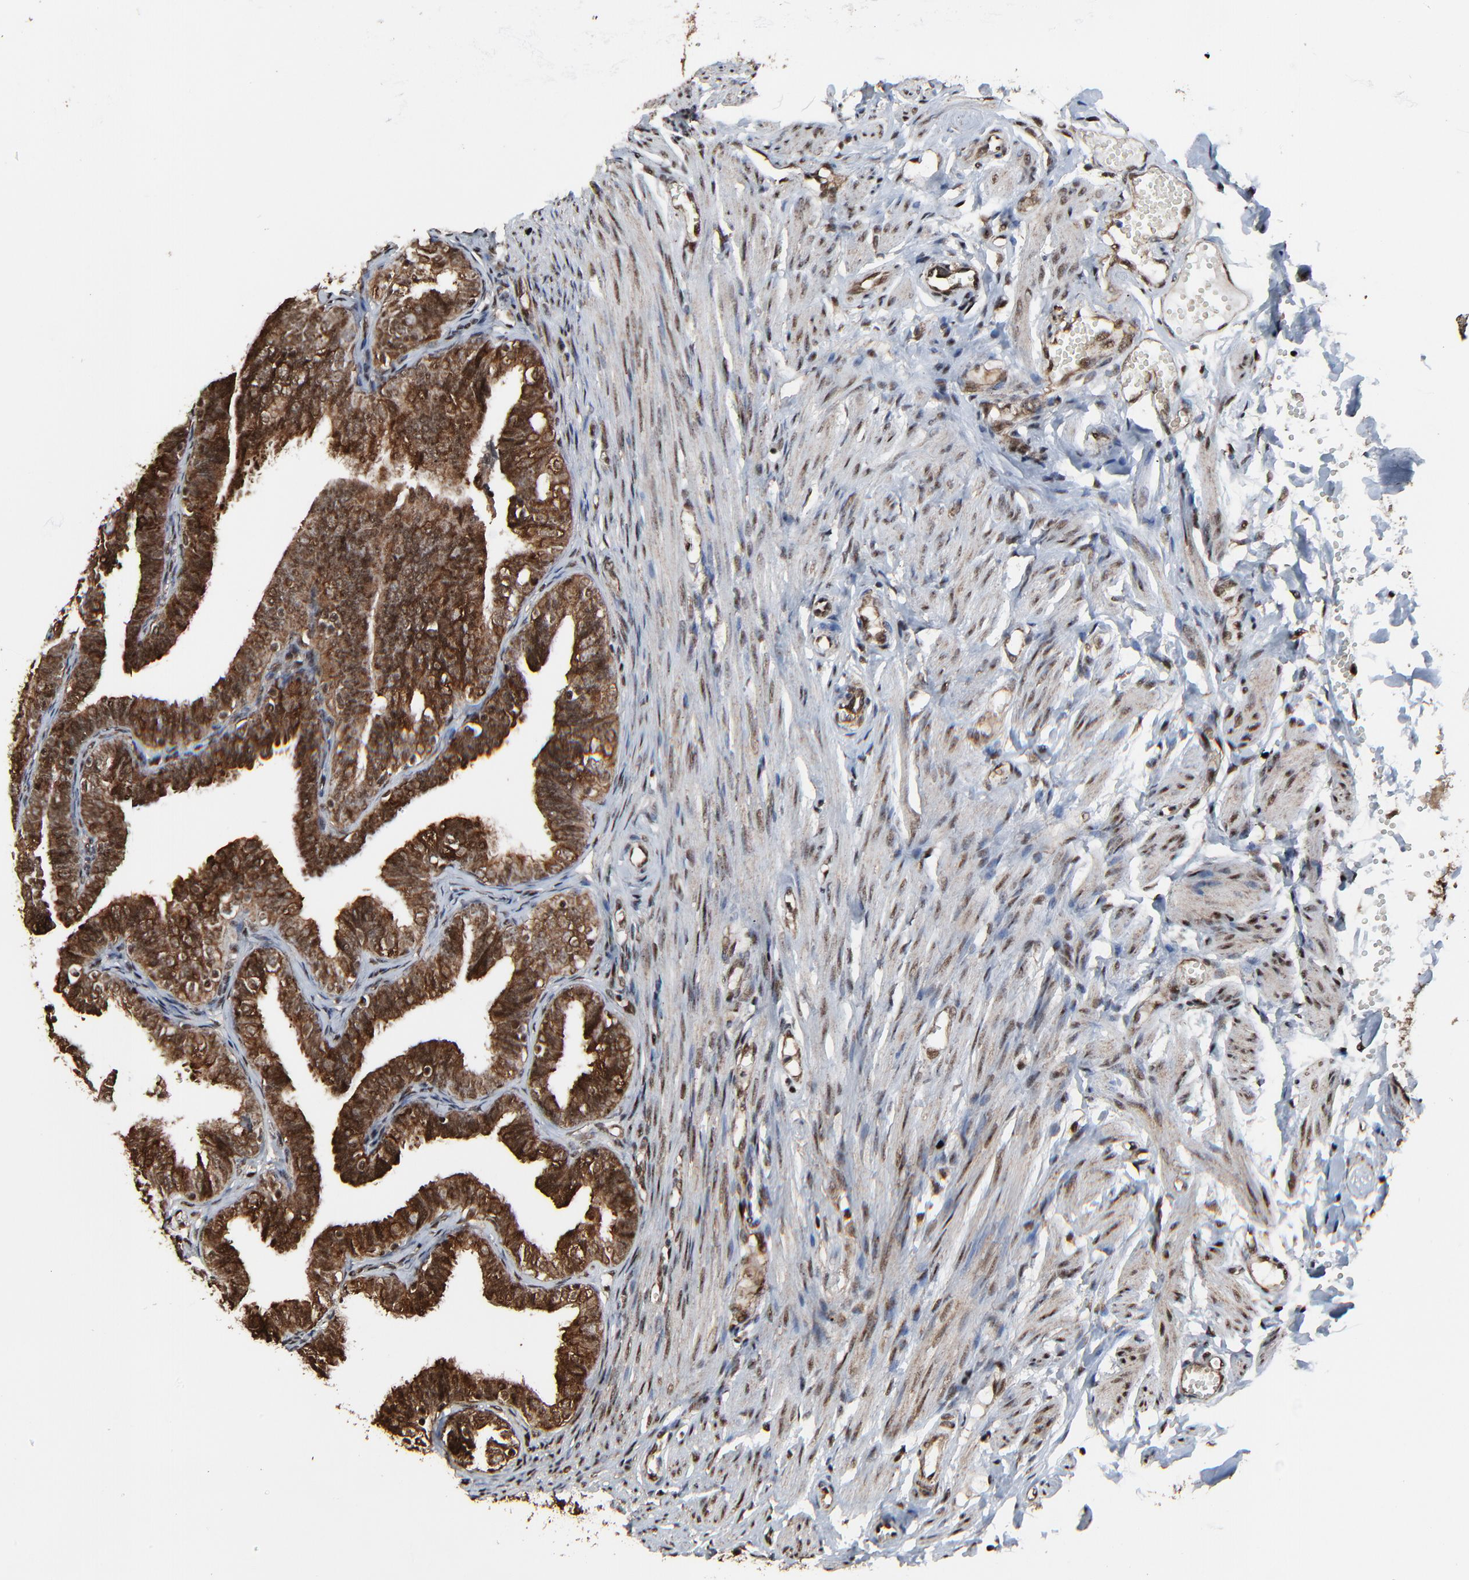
{"staining": {"intensity": "strong", "quantity": ">75%", "location": "cytoplasmic/membranous,nuclear"}, "tissue": "fallopian tube", "cell_type": "Glandular cells", "image_type": "normal", "snomed": [{"axis": "morphology", "description": "Normal tissue, NOS"}, {"axis": "topography", "description": "Fallopian tube"}], "caption": "Glandular cells reveal high levels of strong cytoplasmic/membranous,nuclear staining in about >75% of cells in unremarkable human fallopian tube. The protein is shown in brown color, while the nuclei are stained blue.", "gene": "RHOJ", "patient": {"sex": "female", "age": 46}}